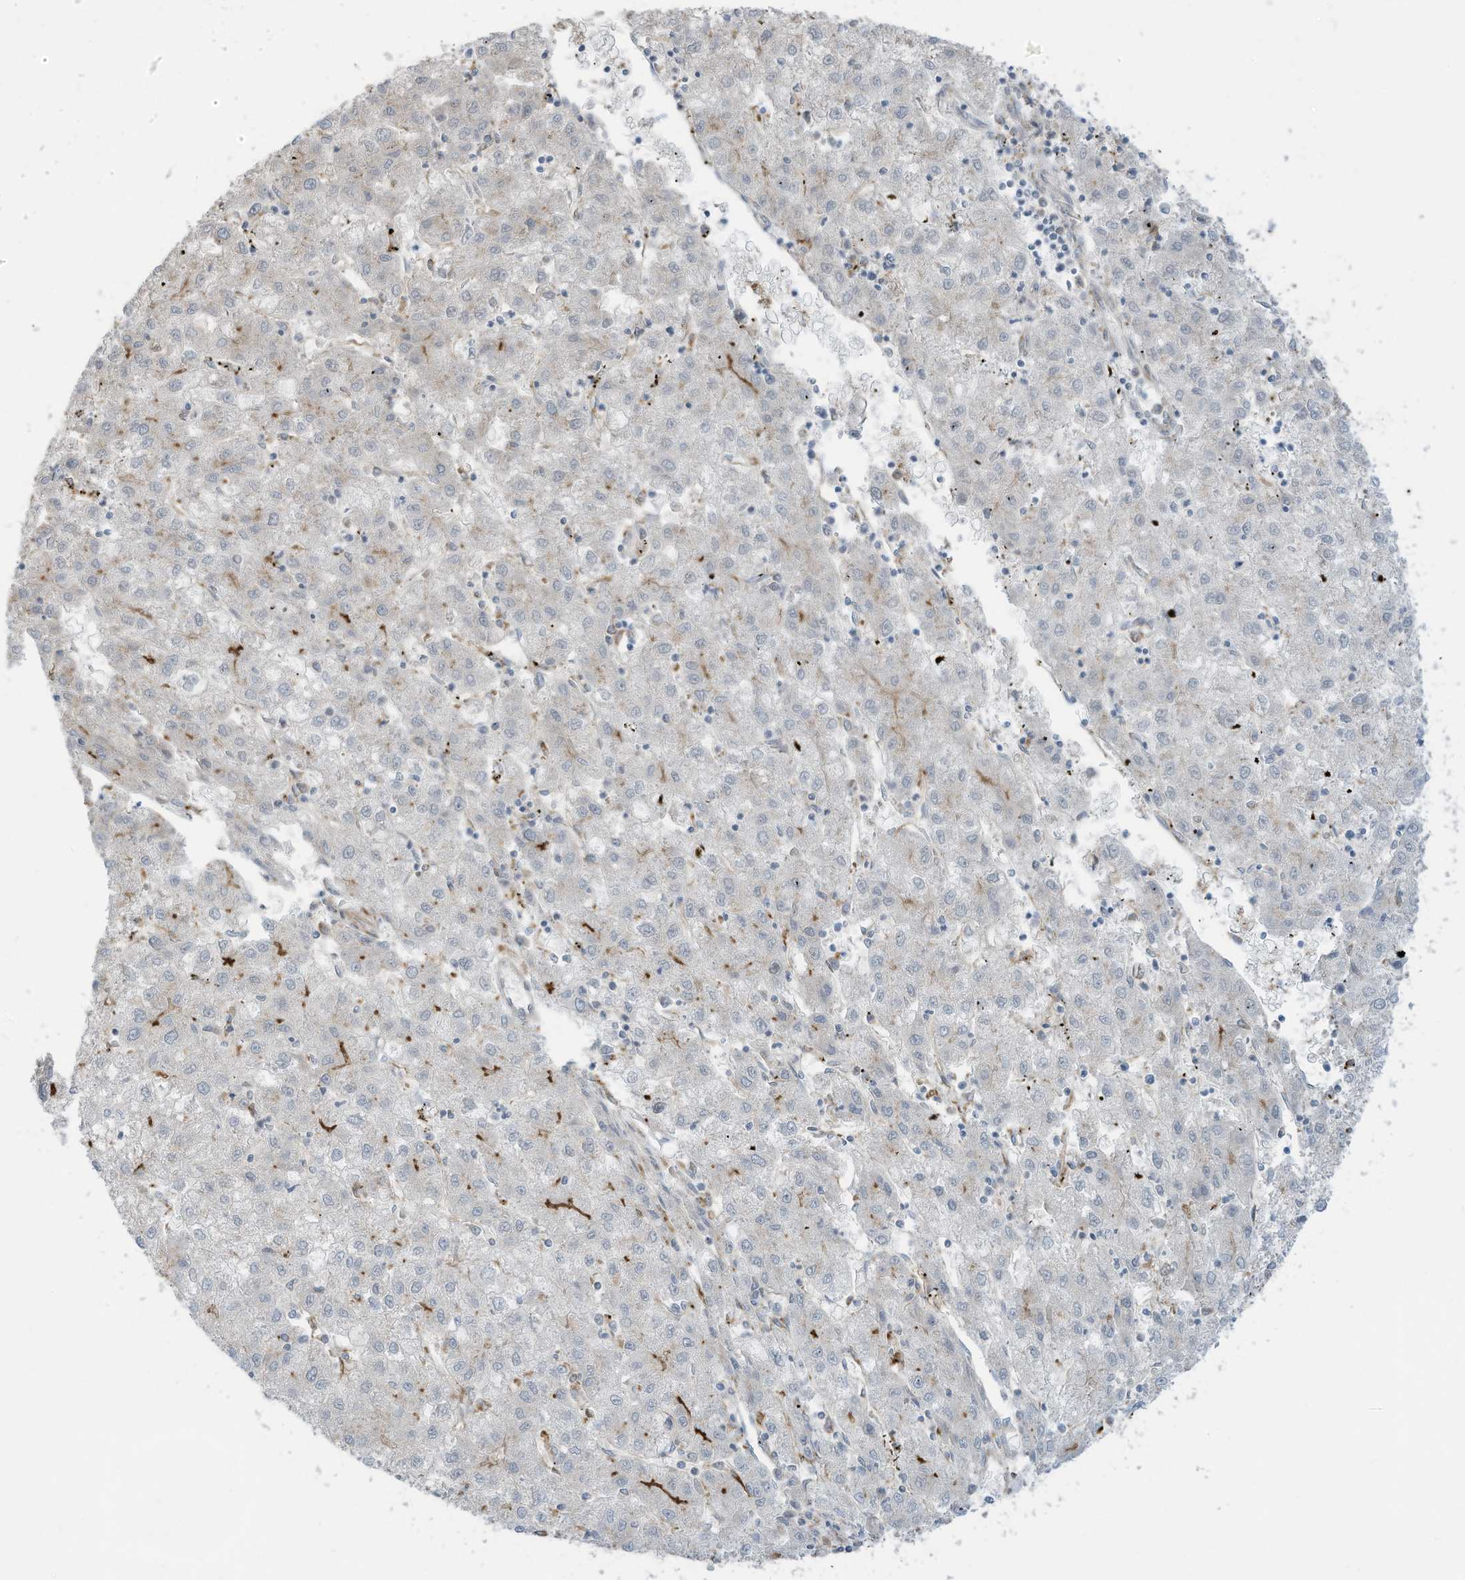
{"staining": {"intensity": "negative", "quantity": "none", "location": "none"}, "tissue": "liver cancer", "cell_type": "Tumor cells", "image_type": "cancer", "snomed": [{"axis": "morphology", "description": "Carcinoma, Hepatocellular, NOS"}, {"axis": "topography", "description": "Liver"}], "caption": "Human liver cancer stained for a protein using IHC demonstrates no expression in tumor cells.", "gene": "DZIP3", "patient": {"sex": "male", "age": 72}}